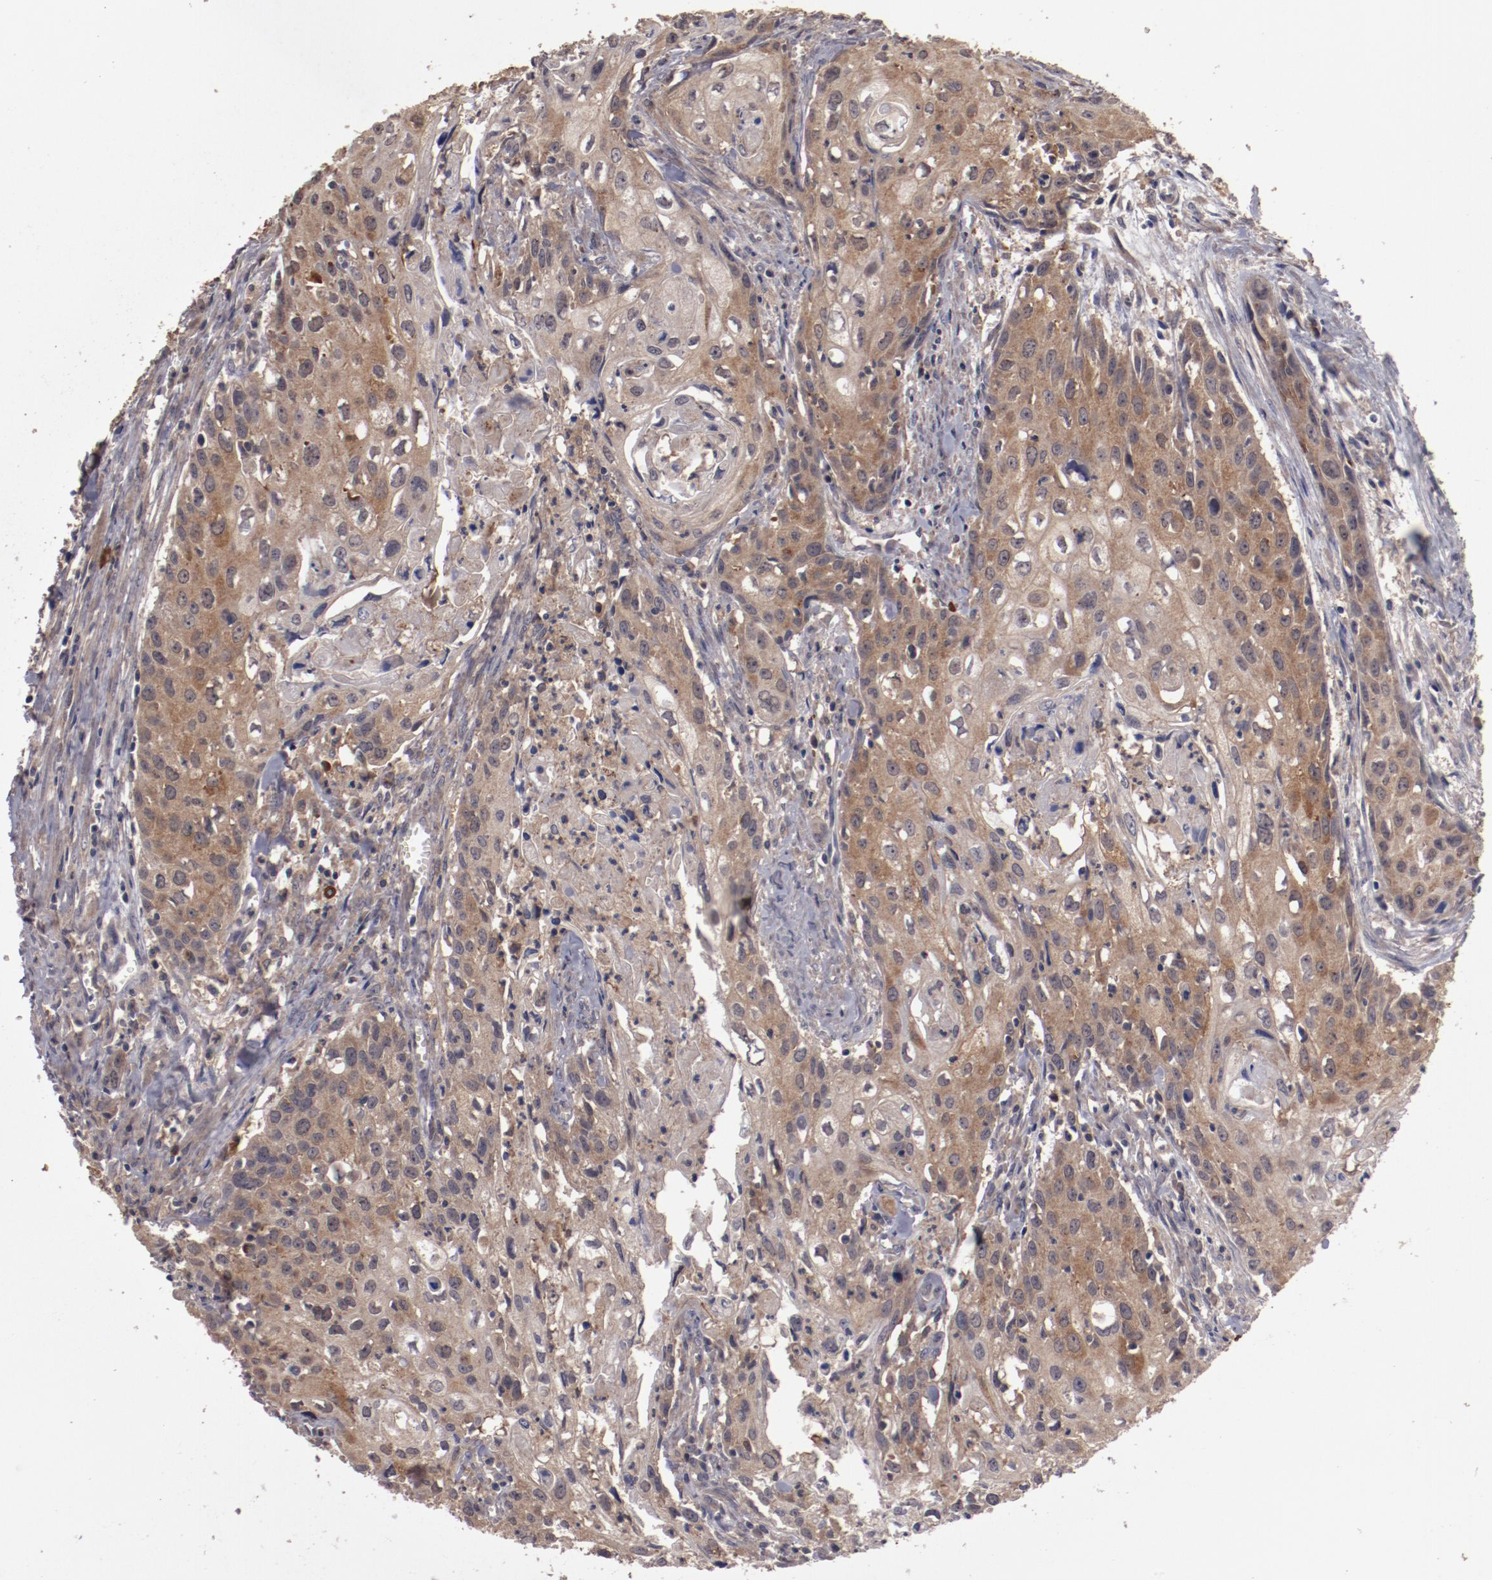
{"staining": {"intensity": "moderate", "quantity": ">75%", "location": "cytoplasmic/membranous"}, "tissue": "urothelial cancer", "cell_type": "Tumor cells", "image_type": "cancer", "snomed": [{"axis": "morphology", "description": "Urothelial carcinoma, High grade"}, {"axis": "topography", "description": "Urinary bladder"}], "caption": "Immunohistochemical staining of urothelial cancer exhibits medium levels of moderate cytoplasmic/membranous protein expression in approximately >75% of tumor cells.", "gene": "LRRC75B", "patient": {"sex": "male", "age": 54}}